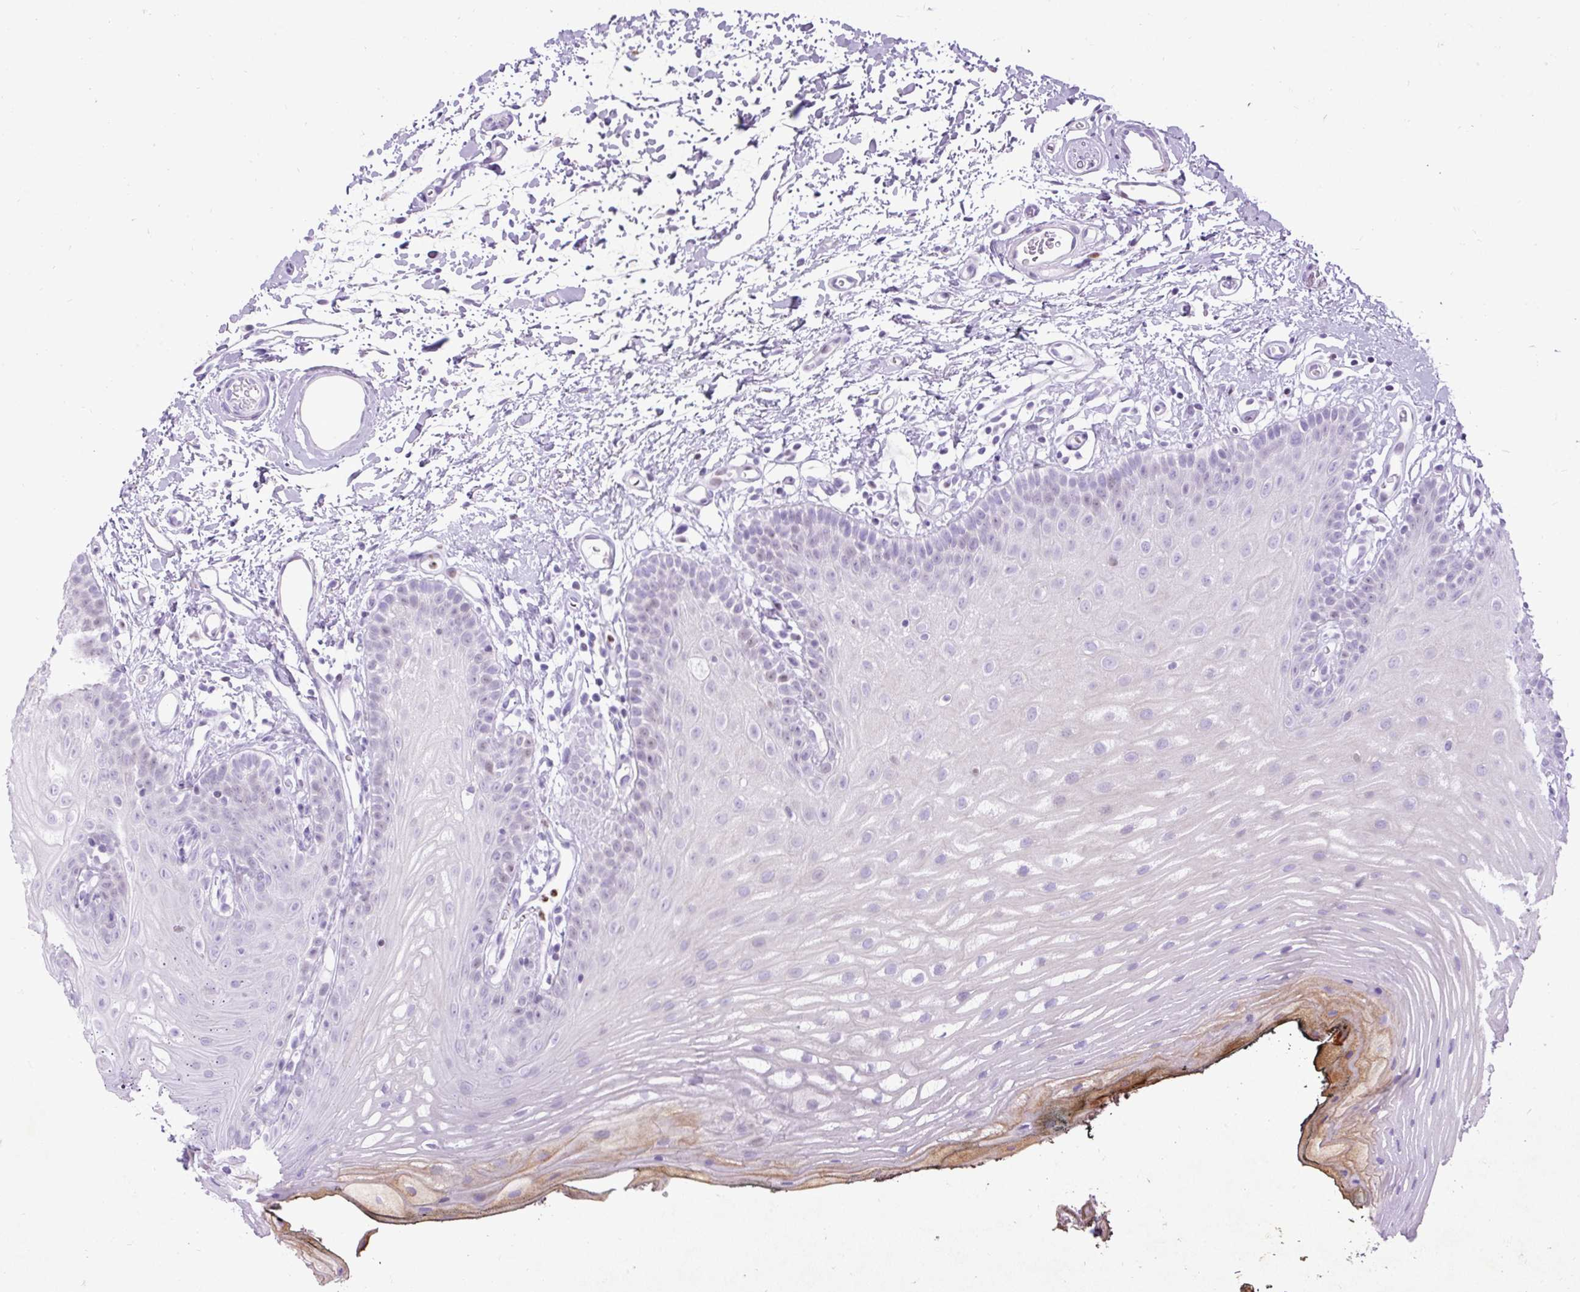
{"staining": {"intensity": "negative", "quantity": "none", "location": "none"}, "tissue": "oral mucosa", "cell_type": "Squamous epithelial cells", "image_type": "normal", "snomed": [{"axis": "morphology", "description": "Normal tissue, NOS"}, {"axis": "morphology", "description": "Squamous cell carcinoma, NOS"}, {"axis": "topography", "description": "Oral tissue"}, {"axis": "topography", "description": "Head-Neck"}], "caption": "Oral mucosa stained for a protein using immunohistochemistry displays no expression squamous epithelial cells.", "gene": "SPC24", "patient": {"sex": "female", "age": 81}}